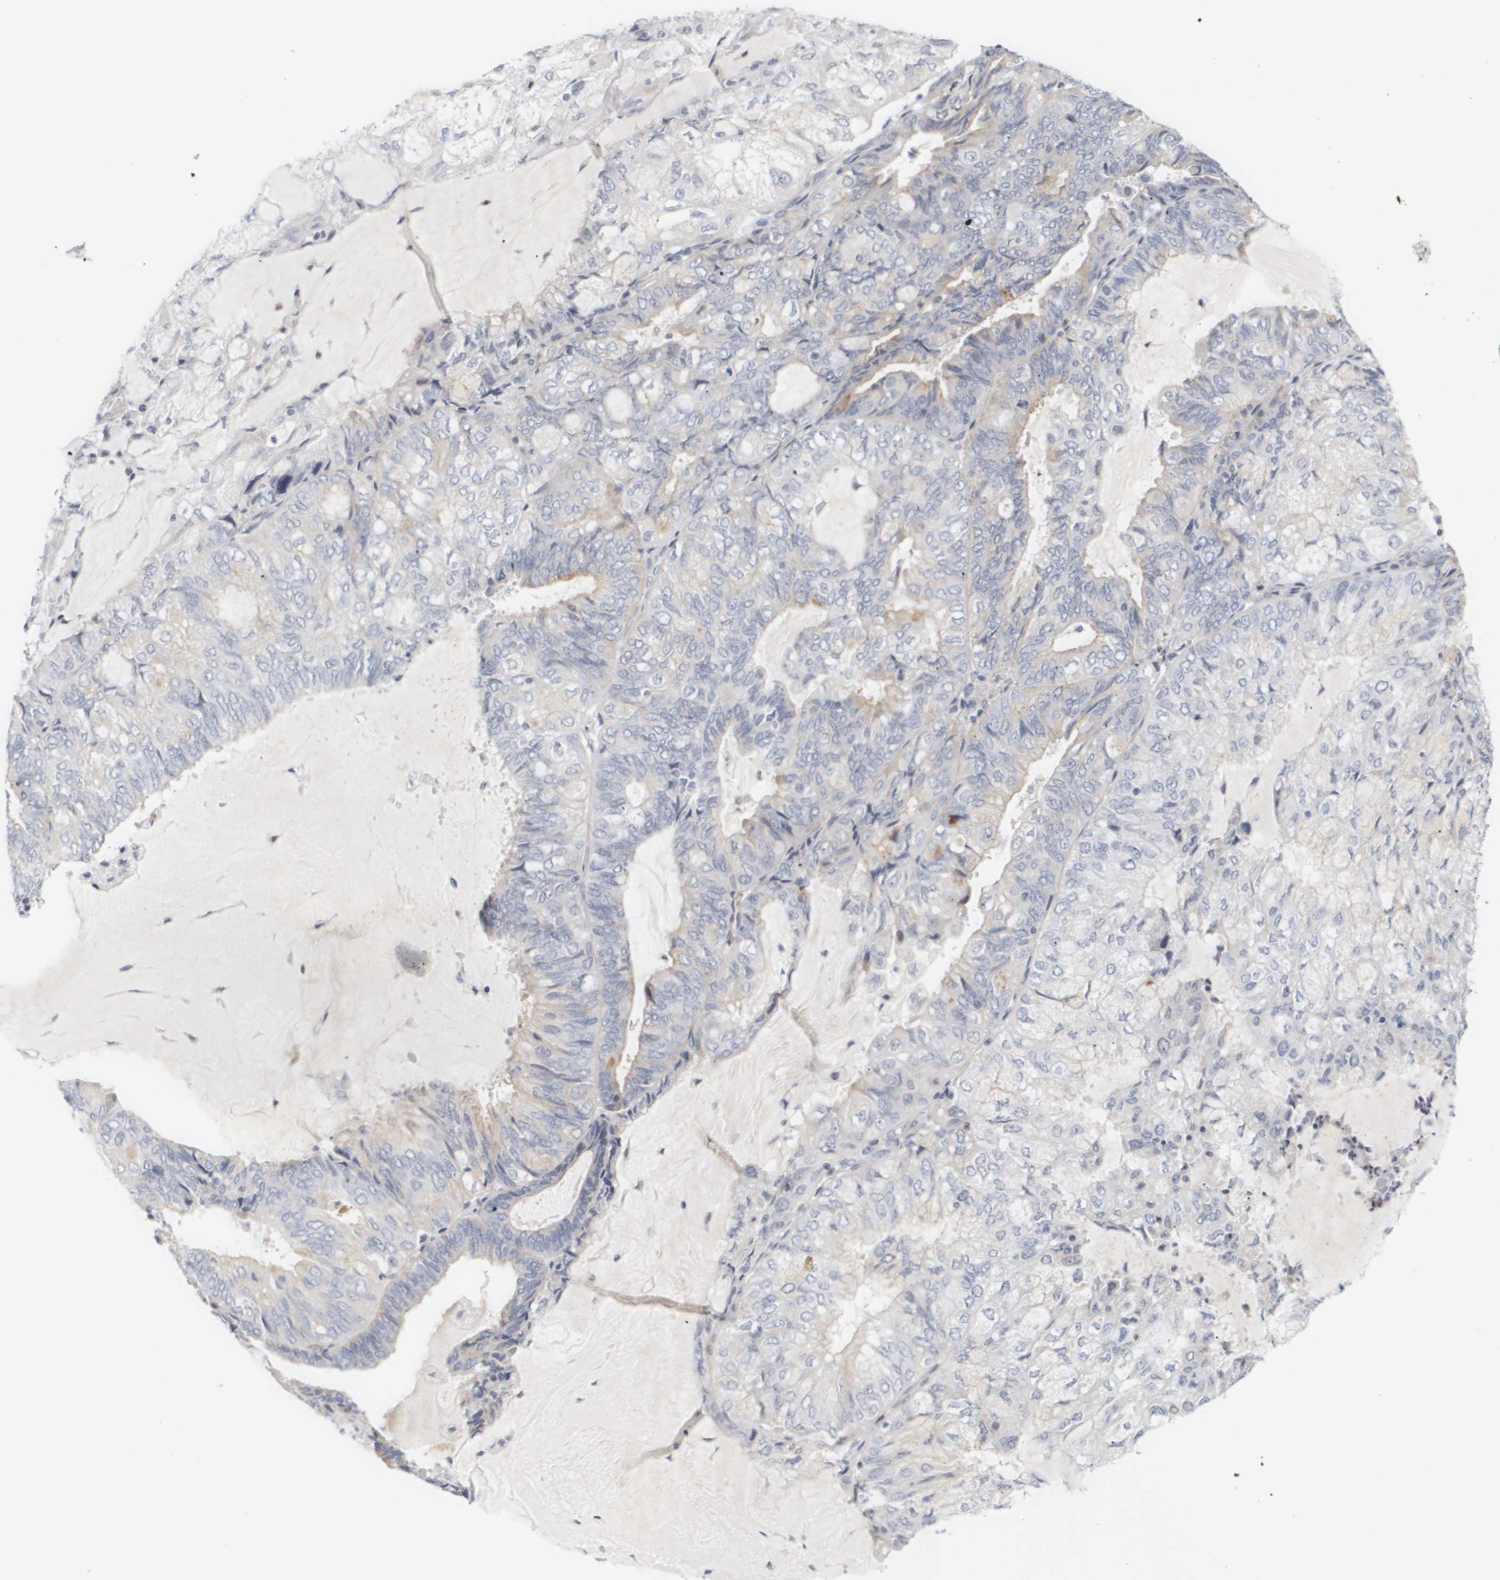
{"staining": {"intensity": "weak", "quantity": "<25%", "location": "cytoplasmic/membranous"}, "tissue": "endometrial cancer", "cell_type": "Tumor cells", "image_type": "cancer", "snomed": [{"axis": "morphology", "description": "Adenocarcinoma, NOS"}, {"axis": "topography", "description": "Endometrium"}], "caption": "Adenocarcinoma (endometrial) was stained to show a protein in brown. There is no significant positivity in tumor cells. (DAB (3,3'-diaminobenzidine) IHC, high magnification).", "gene": "CYB561", "patient": {"sex": "female", "age": 81}}